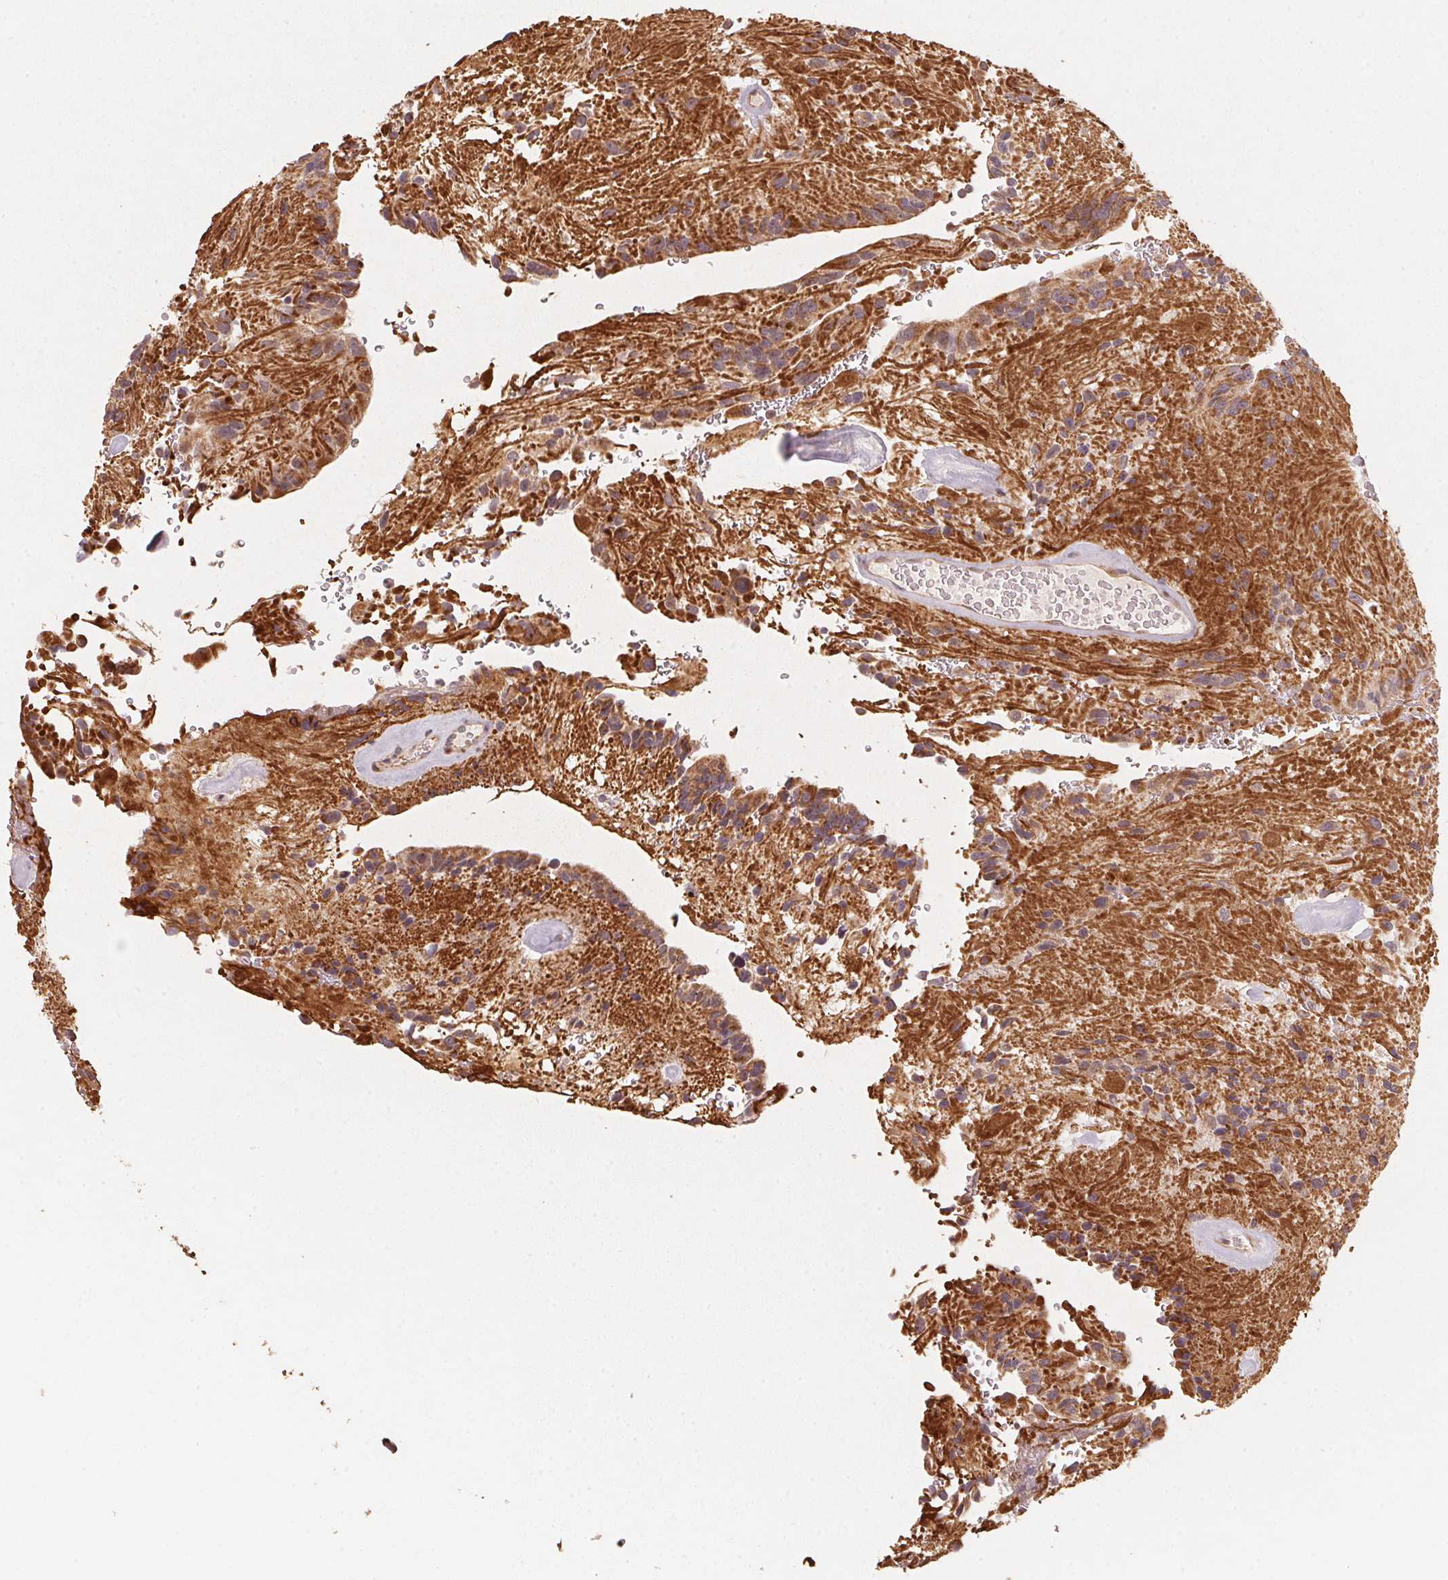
{"staining": {"intensity": "moderate", "quantity": ">75%", "location": "cytoplasmic/membranous"}, "tissue": "glioma", "cell_type": "Tumor cells", "image_type": "cancer", "snomed": [{"axis": "morphology", "description": "Glioma, malignant, Low grade"}, {"axis": "topography", "description": "Brain"}], "caption": "This is a histology image of immunohistochemistry (IHC) staining of glioma, which shows moderate positivity in the cytoplasmic/membranous of tumor cells.", "gene": "TSPAN12", "patient": {"sex": "male", "age": 31}}